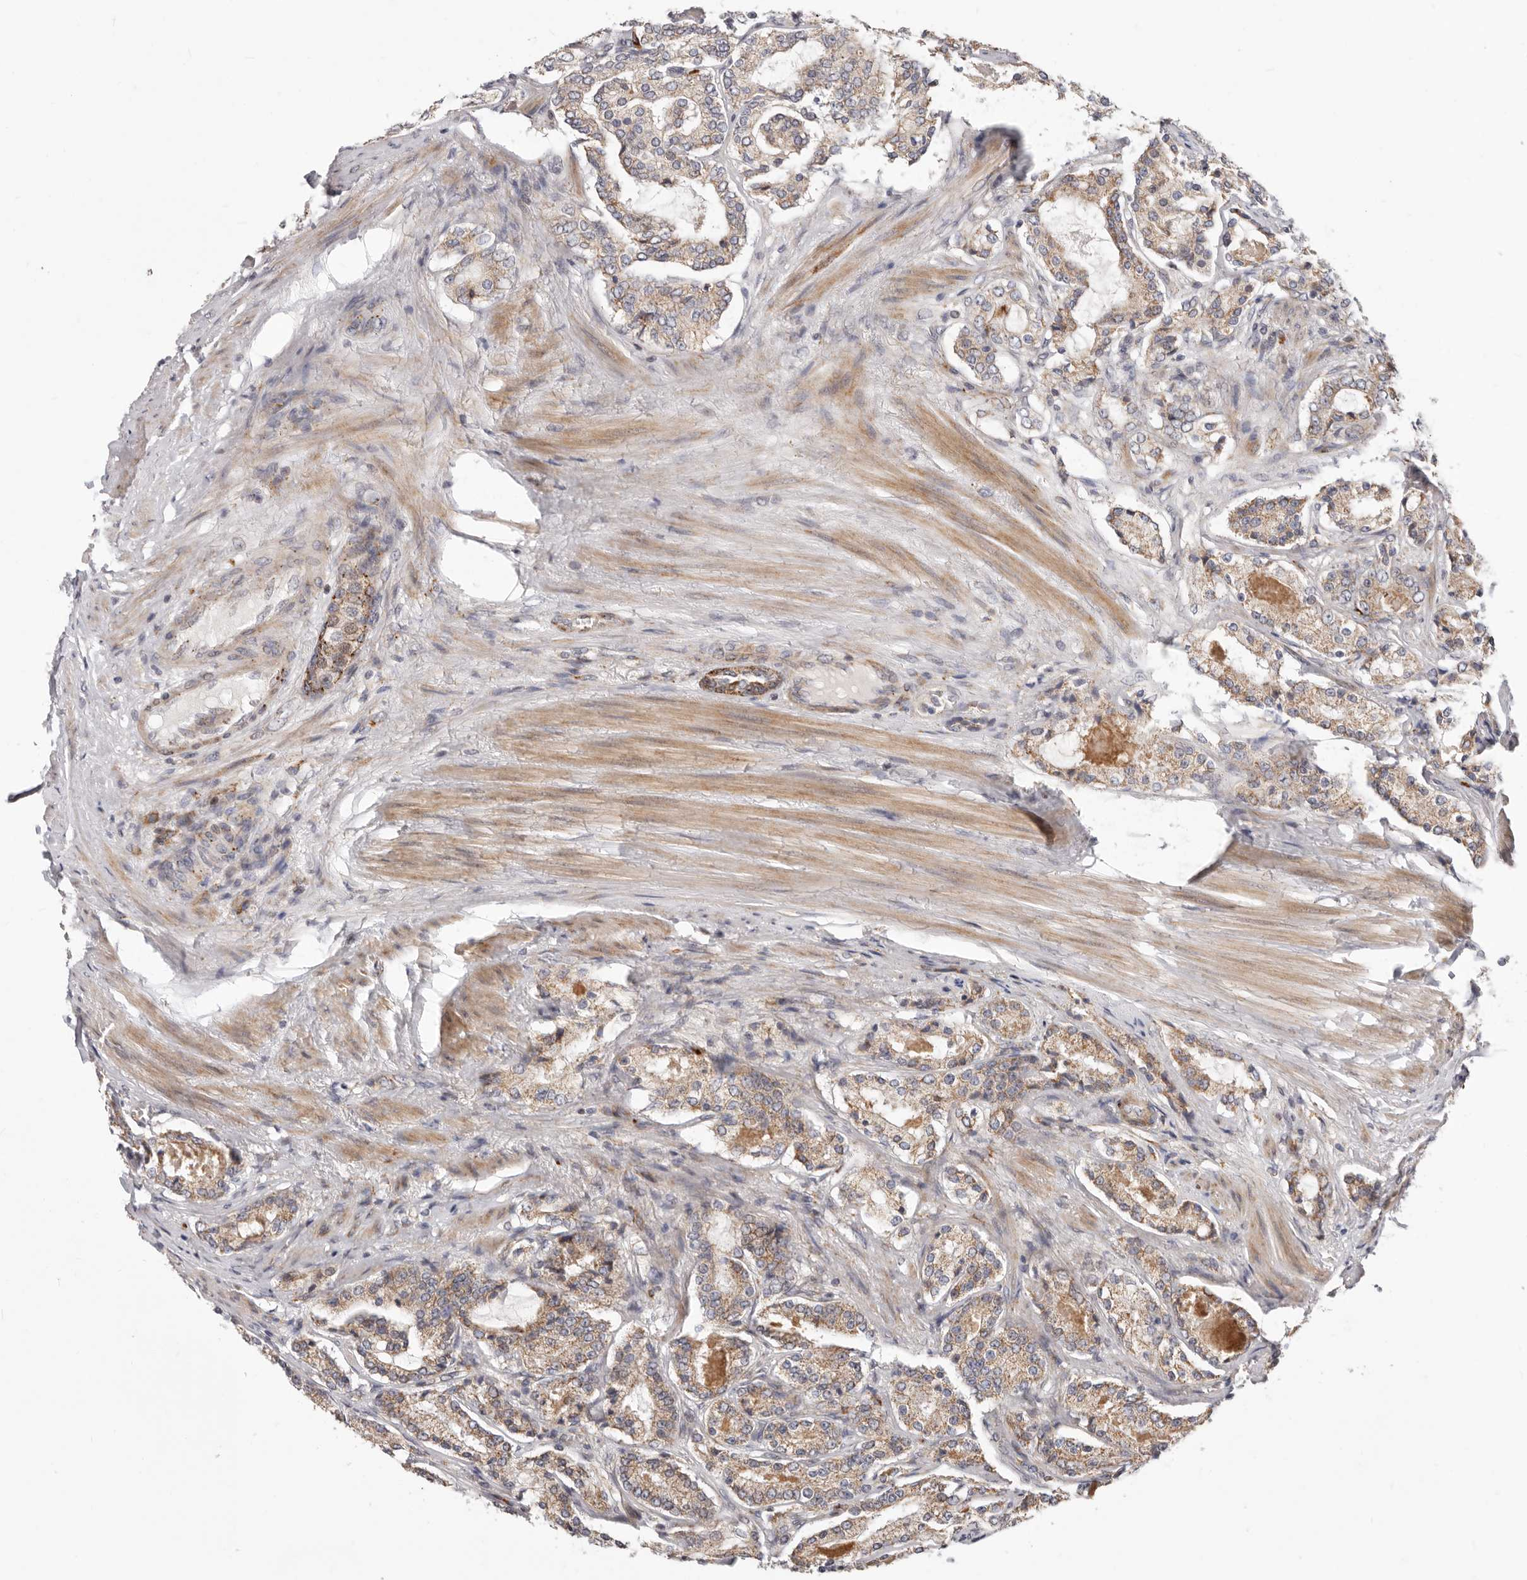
{"staining": {"intensity": "moderate", "quantity": ">75%", "location": "cytoplasmic/membranous"}, "tissue": "prostate cancer", "cell_type": "Tumor cells", "image_type": "cancer", "snomed": [{"axis": "morphology", "description": "Adenocarcinoma, Medium grade"}, {"axis": "topography", "description": "Prostate"}], "caption": "IHC image of human prostate adenocarcinoma (medium-grade) stained for a protein (brown), which exhibits medium levels of moderate cytoplasmic/membranous staining in about >75% of tumor cells.", "gene": "TOR3A", "patient": {"sex": "male", "age": 72}}